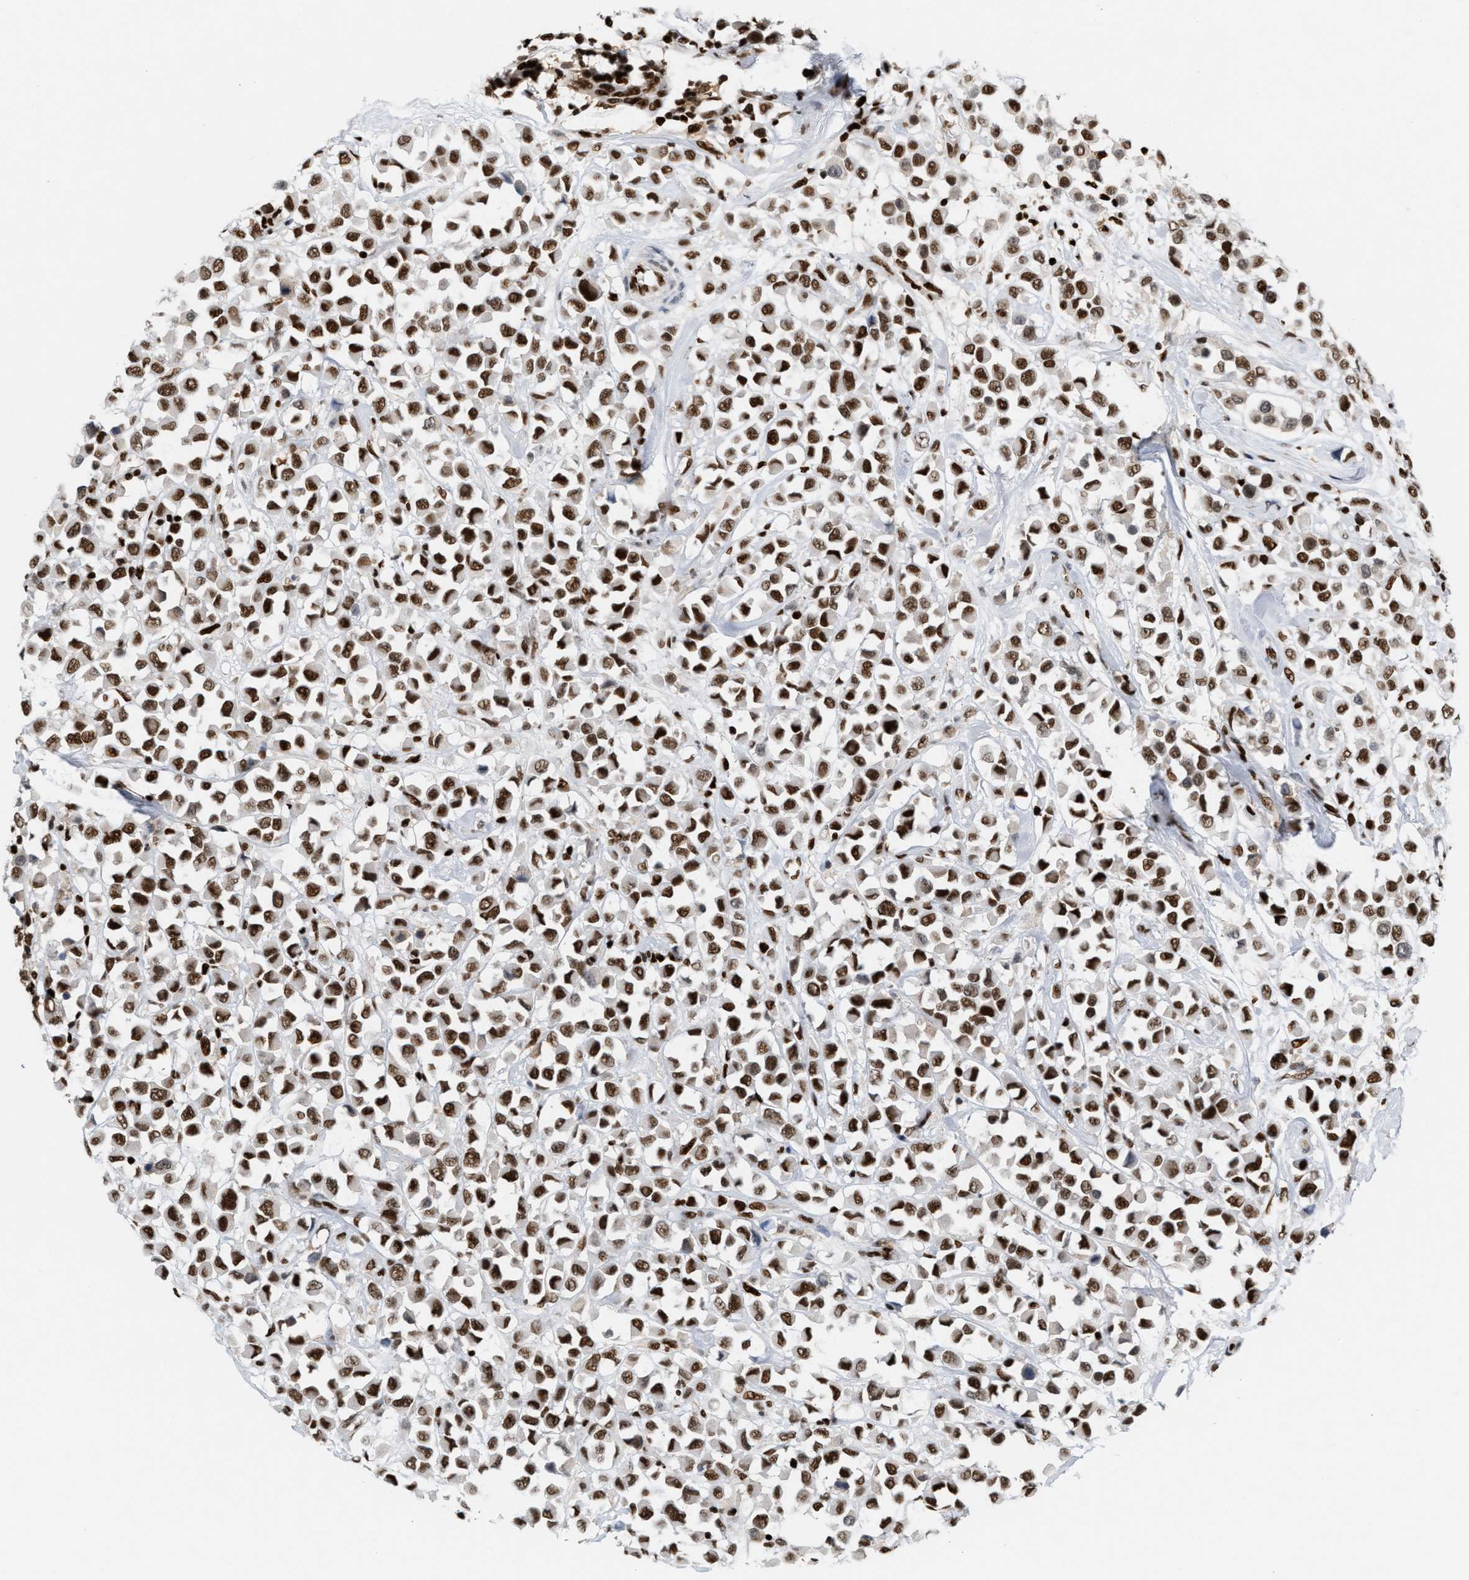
{"staining": {"intensity": "strong", "quantity": ">75%", "location": "nuclear"}, "tissue": "breast cancer", "cell_type": "Tumor cells", "image_type": "cancer", "snomed": [{"axis": "morphology", "description": "Duct carcinoma"}, {"axis": "topography", "description": "Breast"}], "caption": "Immunohistochemical staining of human breast infiltrating ductal carcinoma displays strong nuclear protein expression in approximately >75% of tumor cells. (DAB (3,3'-diaminobenzidine) = brown stain, brightfield microscopy at high magnification).", "gene": "RNASEK-C17orf49", "patient": {"sex": "female", "age": 61}}